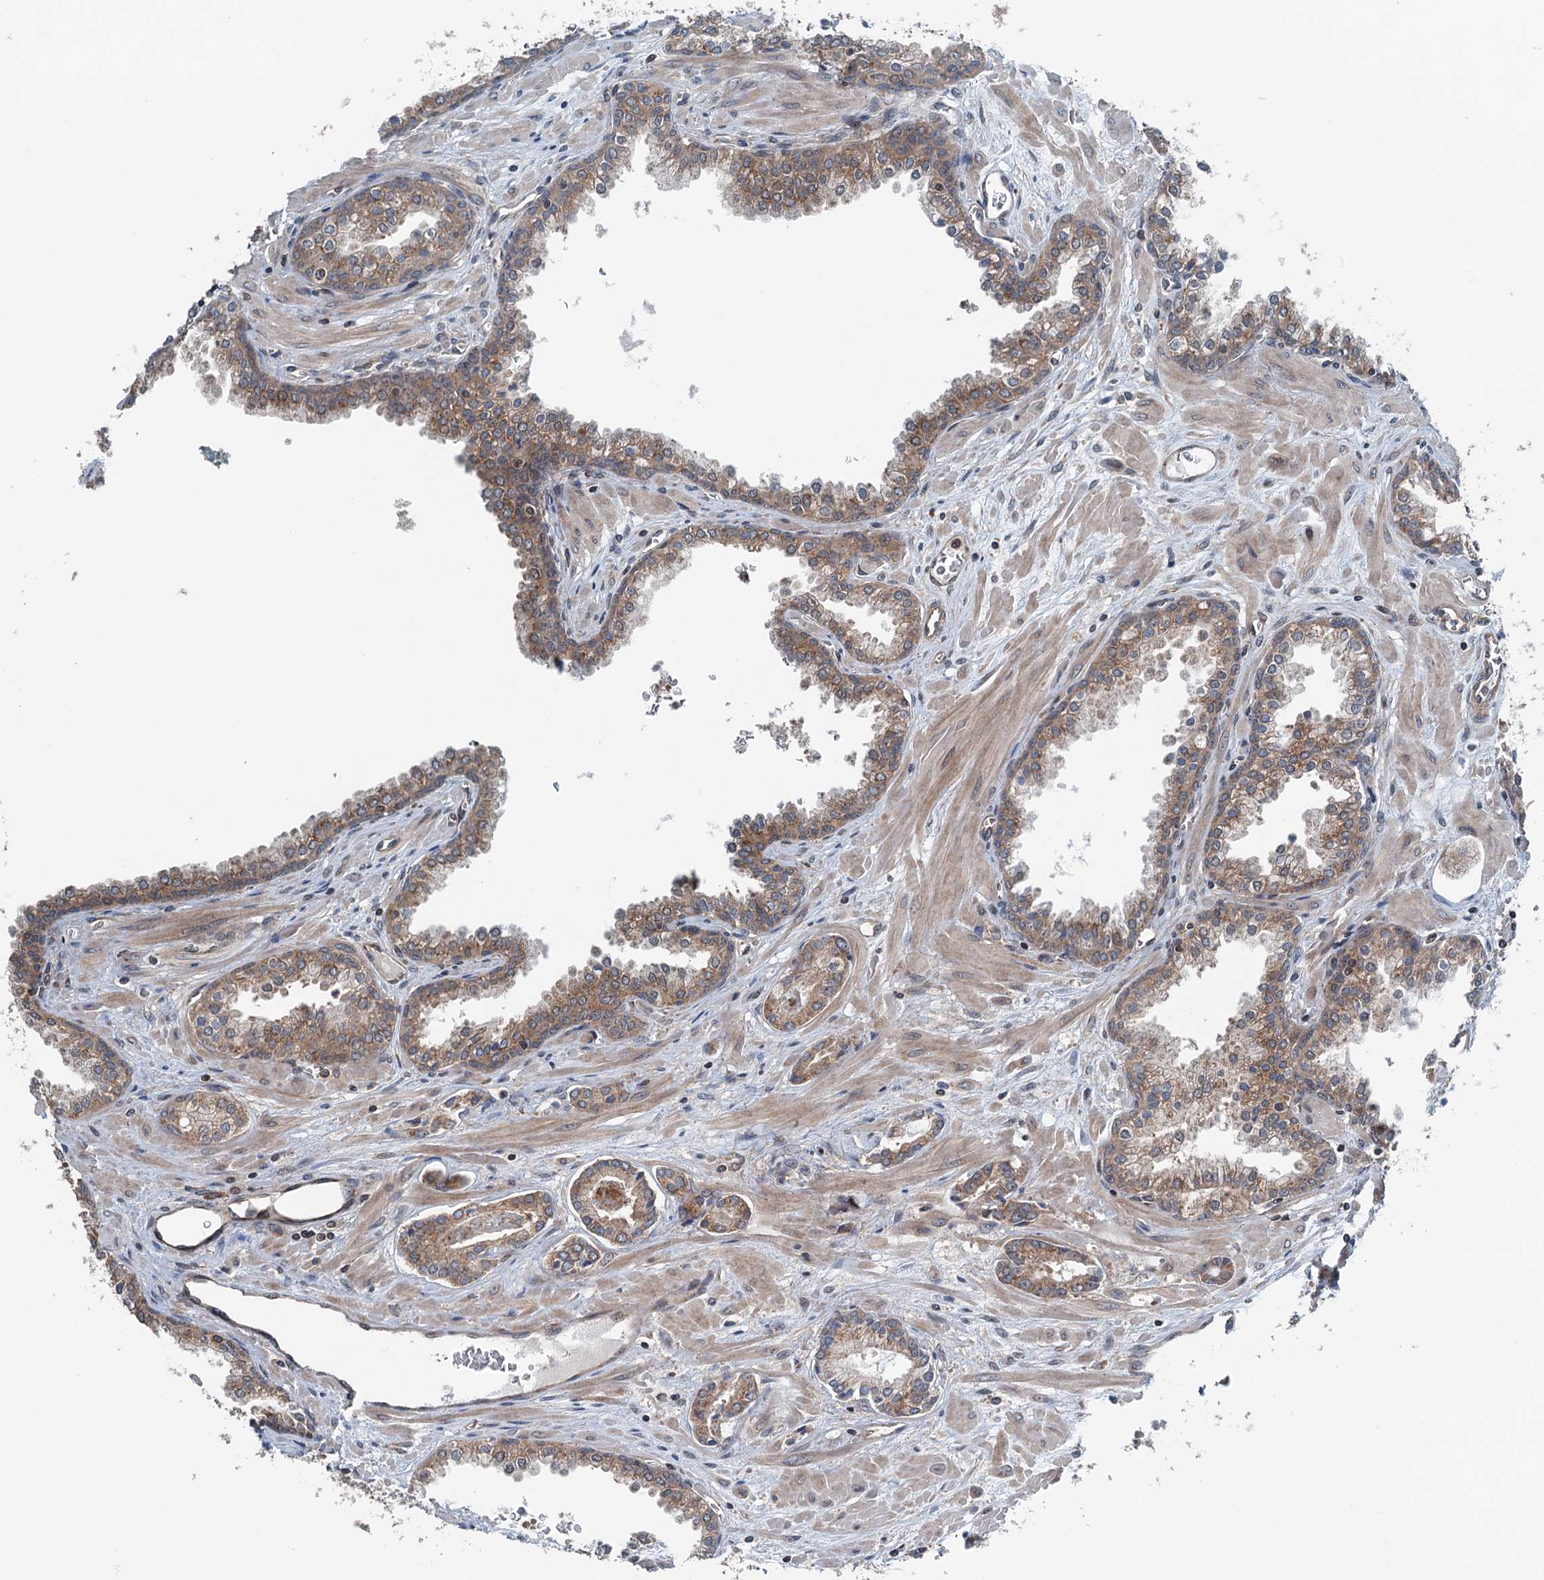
{"staining": {"intensity": "moderate", "quantity": ">75%", "location": "cytoplasmic/membranous"}, "tissue": "prostate cancer", "cell_type": "Tumor cells", "image_type": "cancer", "snomed": [{"axis": "morphology", "description": "Adenocarcinoma, Low grade"}, {"axis": "topography", "description": "Prostate"}], "caption": "Immunohistochemical staining of adenocarcinoma (low-grade) (prostate) demonstrates medium levels of moderate cytoplasmic/membranous staining in about >75% of tumor cells. (IHC, brightfield microscopy, high magnification).", "gene": "TRAPPC8", "patient": {"sex": "male", "age": 67}}